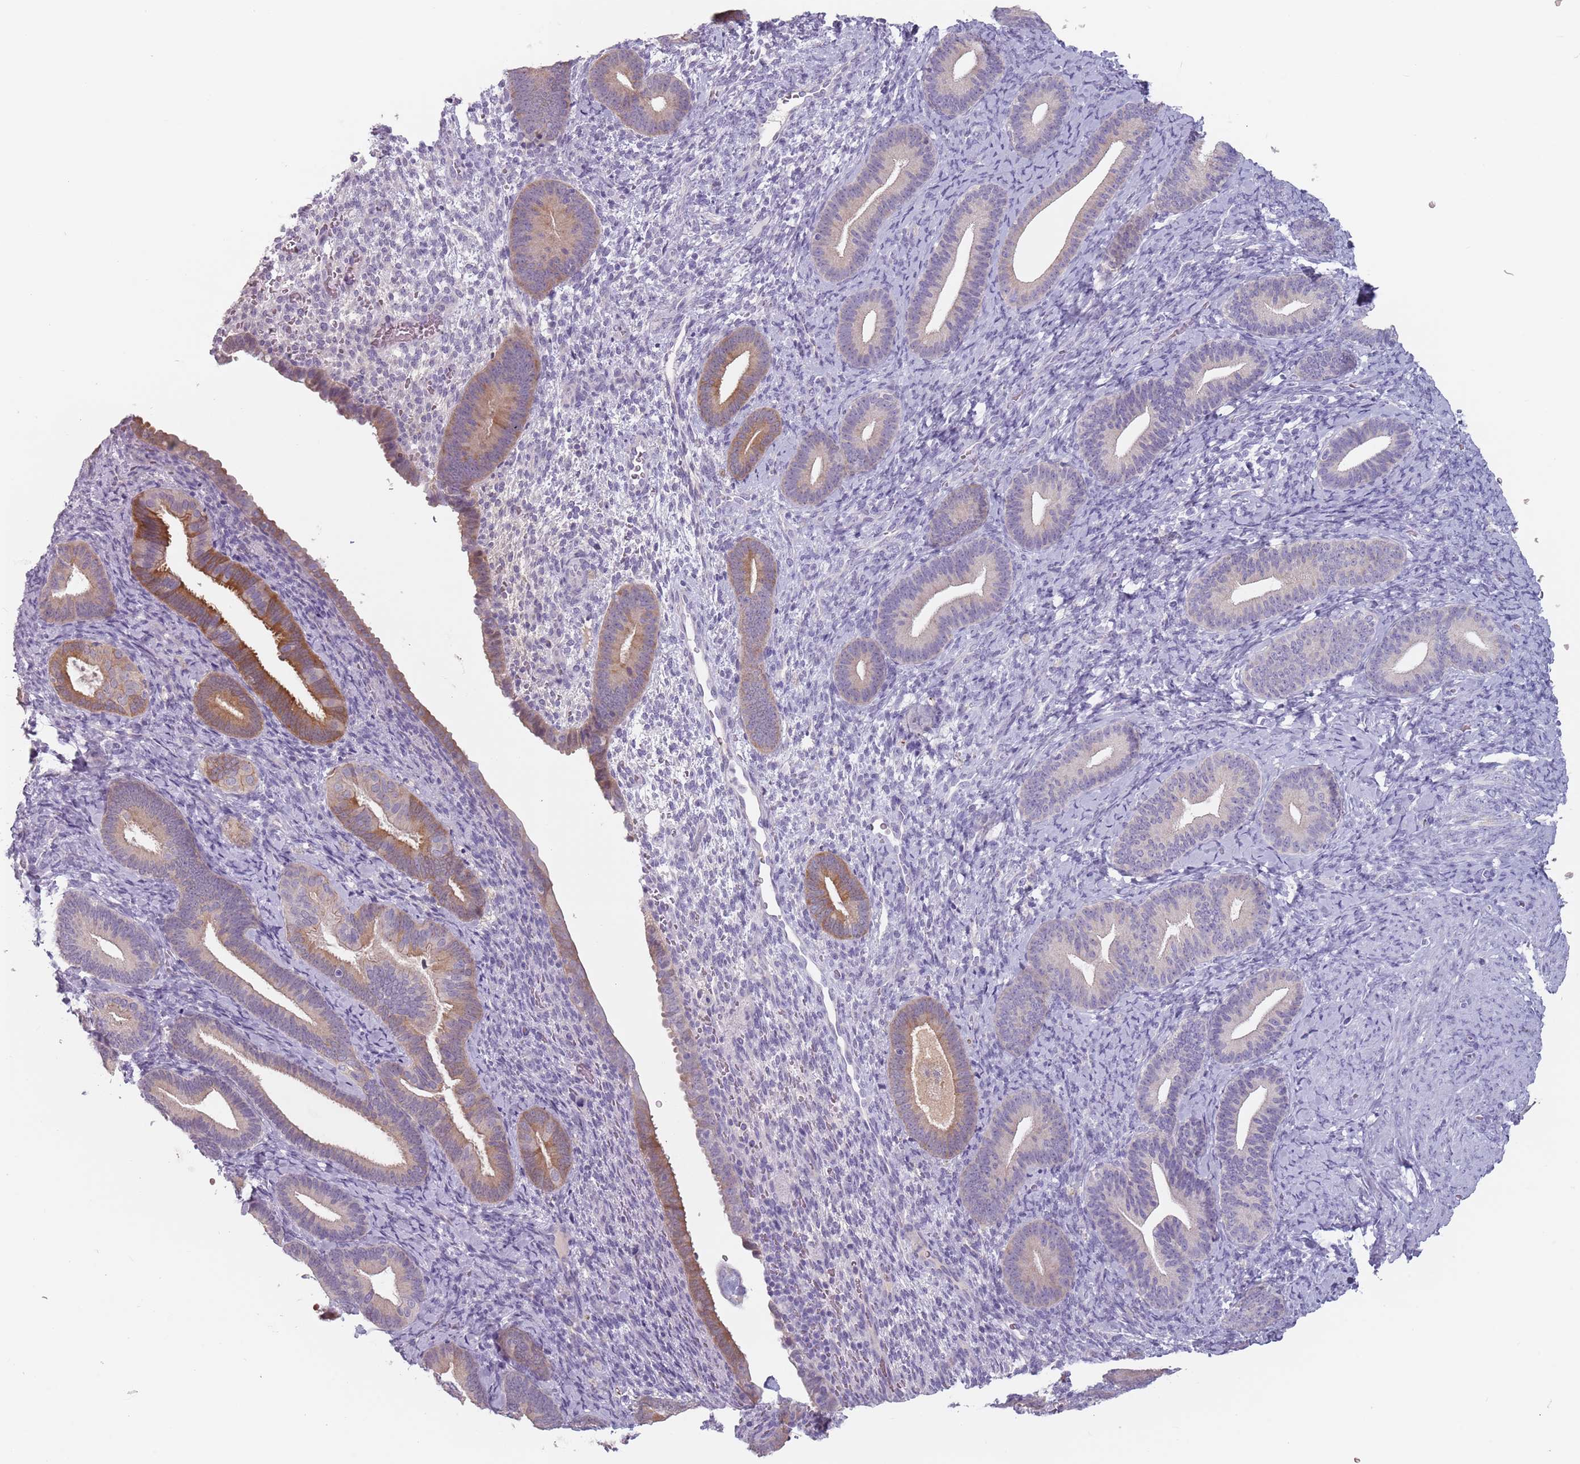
{"staining": {"intensity": "negative", "quantity": "none", "location": "none"}, "tissue": "endometrium", "cell_type": "Cells in endometrial stroma", "image_type": "normal", "snomed": [{"axis": "morphology", "description": "Normal tissue, NOS"}, {"axis": "topography", "description": "Endometrium"}], "caption": "The image exhibits no staining of cells in endometrial stroma in benign endometrium. Nuclei are stained in blue.", "gene": "CEP19", "patient": {"sex": "female", "age": 65}}